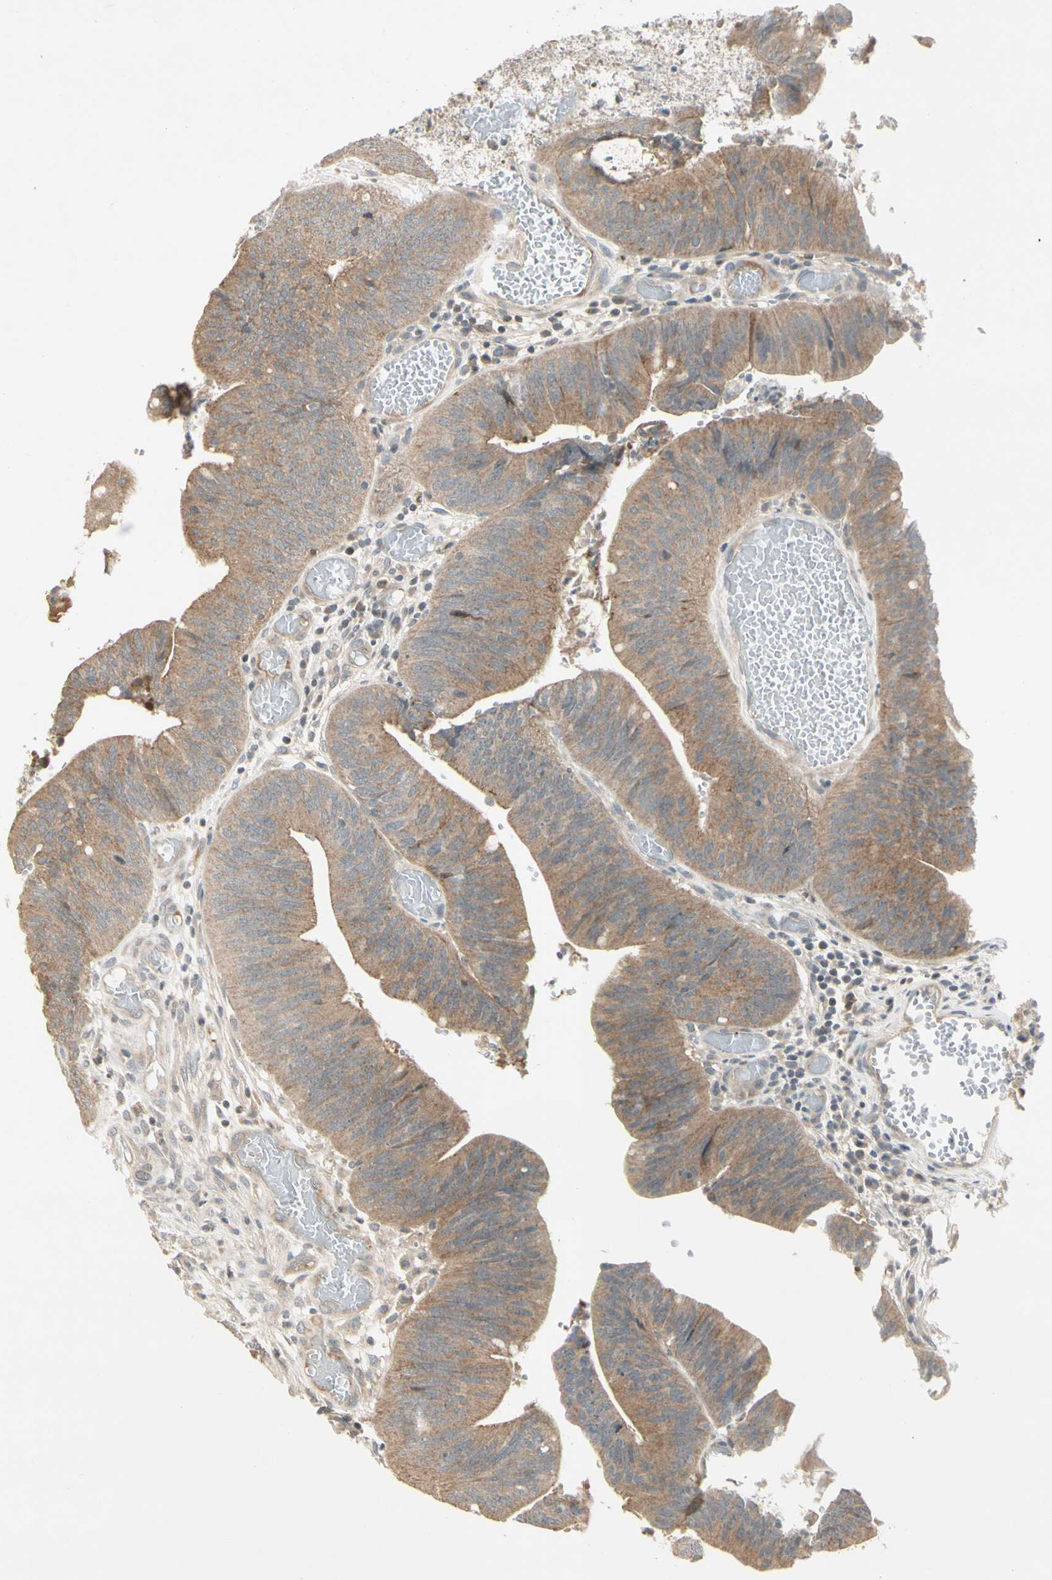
{"staining": {"intensity": "weak", "quantity": ">75%", "location": "cytoplasmic/membranous"}, "tissue": "colorectal cancer", "cell_type": "Tumor cells", "image_type": "cancer", "snomed": [{"axis": "morphology", "description": "Adenocarcinoma, NOS"}, {"axis": "topography", "description": "Rectum"}], "caption": "The image displays a brown stain indicating the presence of a protein in the cytoplasmic/membranous of tumor cells in colorectal cancer (adenocarcinoma).", "gene": "ICAM5", "patient": {"sex": "female", "age": 66}}